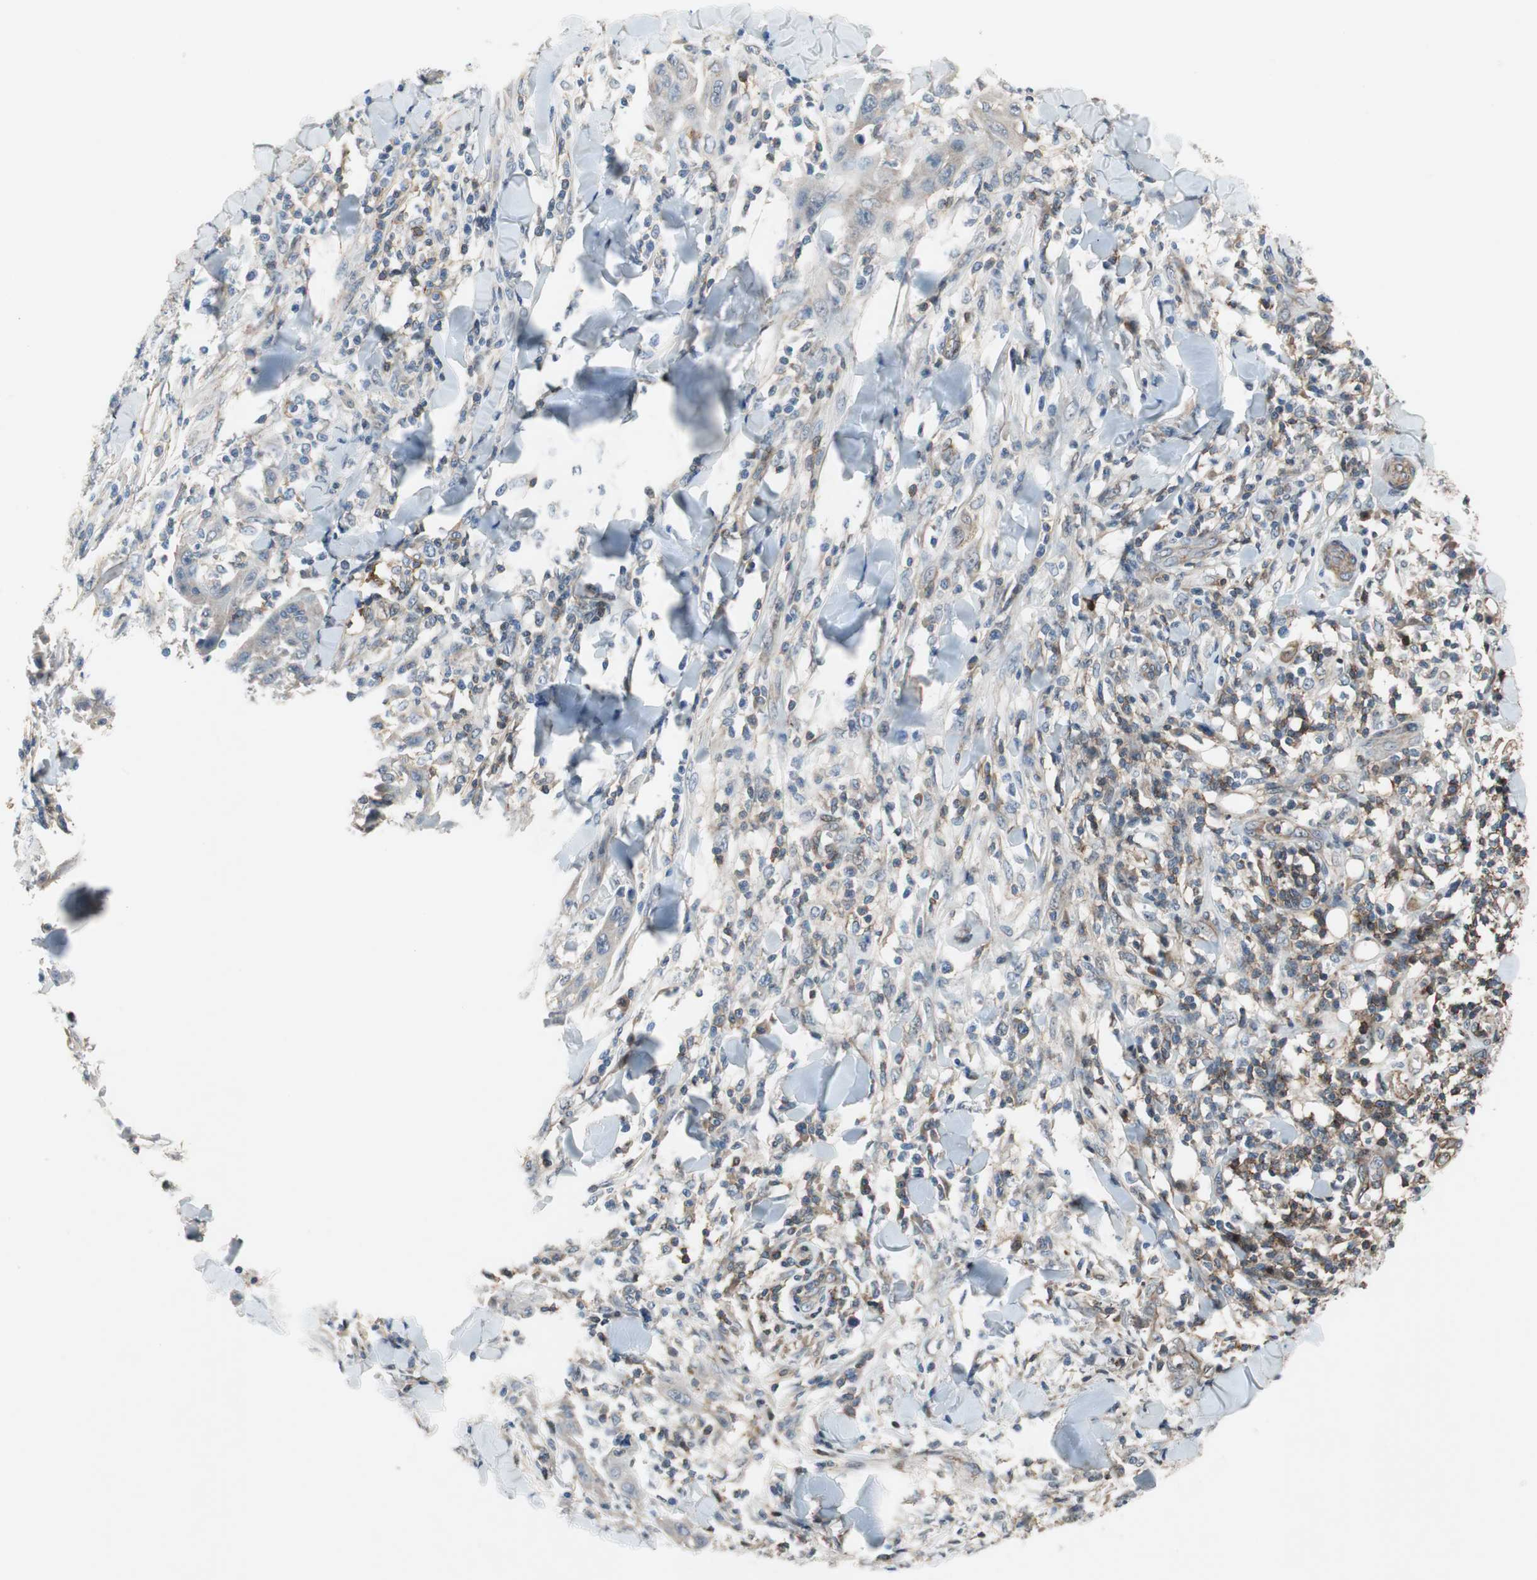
{"staining": {"intensity": "weak", "quantity": "25%-75%", "location": "cytoplasmic/membranous"}, "tissue": "skin cancer", "cell_type": "Tumor cells", "image_type": "cancer", "snomed": [{"axis": "morphology", "description": "Squamous cell carcinoma, NOS"}, {"axis": "topography", "description": "Skin"}], "caption": "Squamous cell carcinoma (skin) stained for a protein (brown) shows weak cytoplasmic/membranous positive expression in about 25%-75% of tumor cells.", "gene": "GRHL1", "patient": {"sex": "male", "age": 24}}